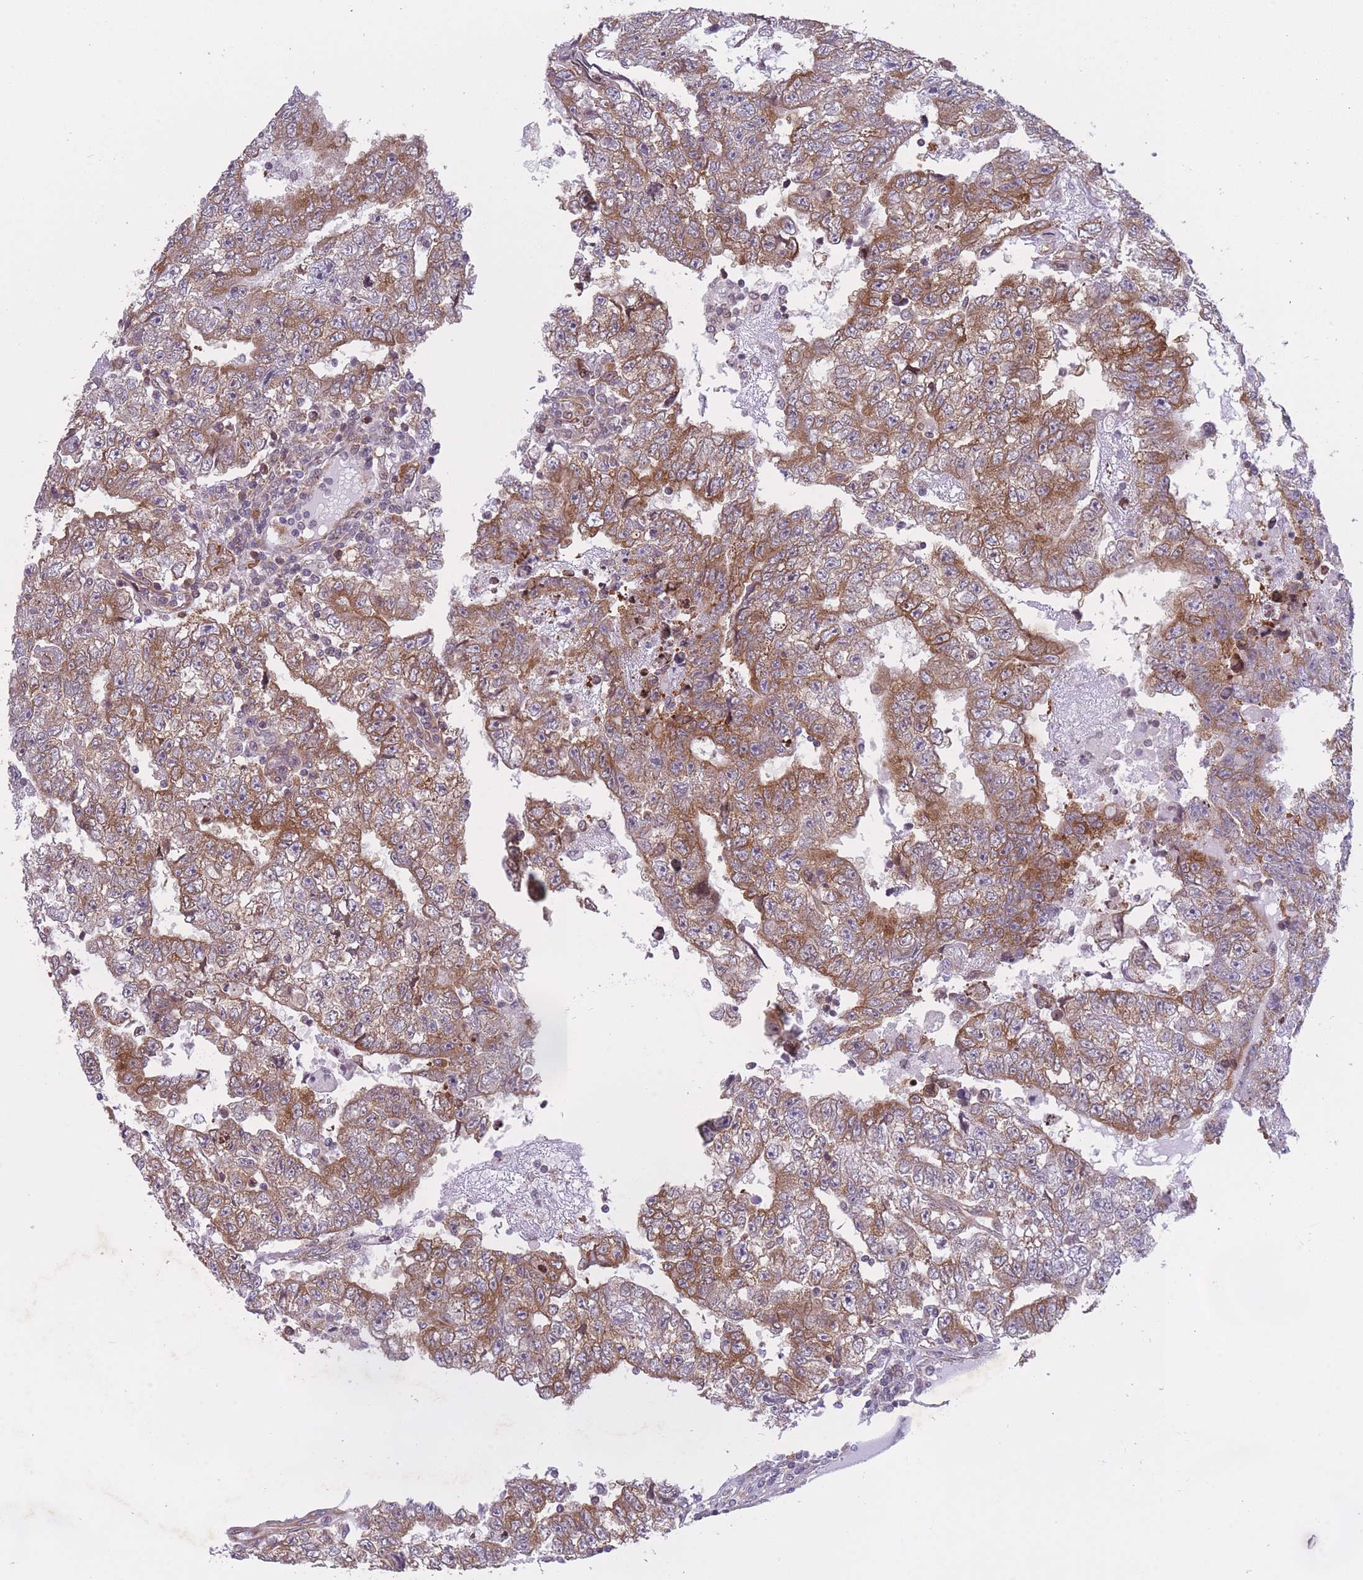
{"staining": {"intensity": "moderate", "quantity": ">75%", "location": "cytoplasmic/membranous"}, "tissue": "testis cancer", "cell_type": "Tumor cells", "image_type": "cancer", "snomed": [{"axis": "morphology", "description": "Carcinoma, Embryonal, NOS"}, {"axis": "topography", "description": "Testis"}], "caption": "Immunohistochemical staining of testis cancer (embryonal carcinoma) exhibits medium levels of moderate cytoplasmic/membranous positivity in about >75% of tumor cells.", "gene": "CCDC124", "patient": {"sex": "male", "age": 25}}